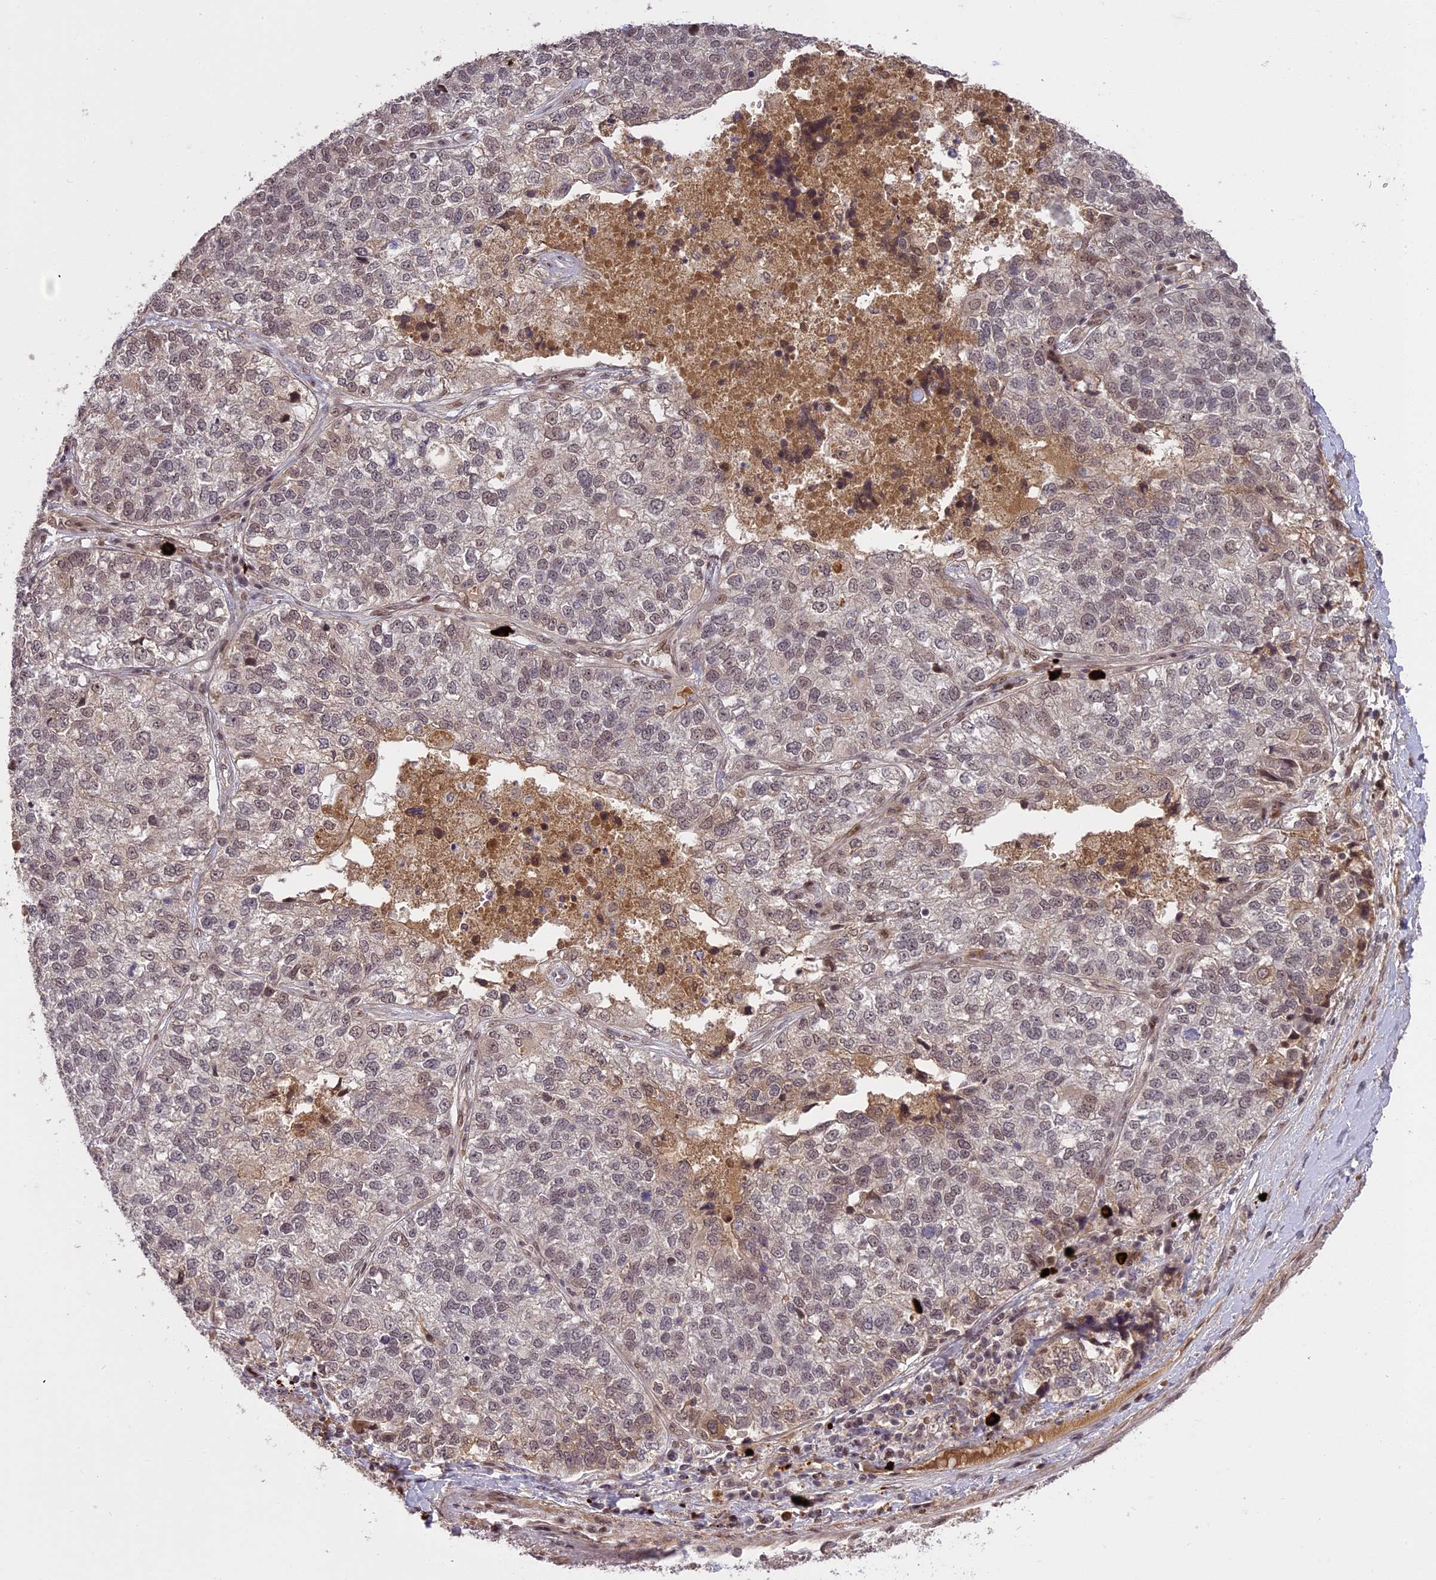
{"staining": {"intensity": "weak", "quantity": "<25%", "location": "nuclear"}, "tissue": "lung cancer", "cell_type": "Tumor cells", "image_type": "cancer", "snomed": [{"axis": "morphology", "description": "Adenocarcinoma, NOS"}, {"axis": "topography", "description": "Lung"}], "caption": "Tumor cells are negative for protein expression in human adenocarcinoma (lung).", "gene": "PRELID2", "patient": {"sex": "male", "age": 49}}